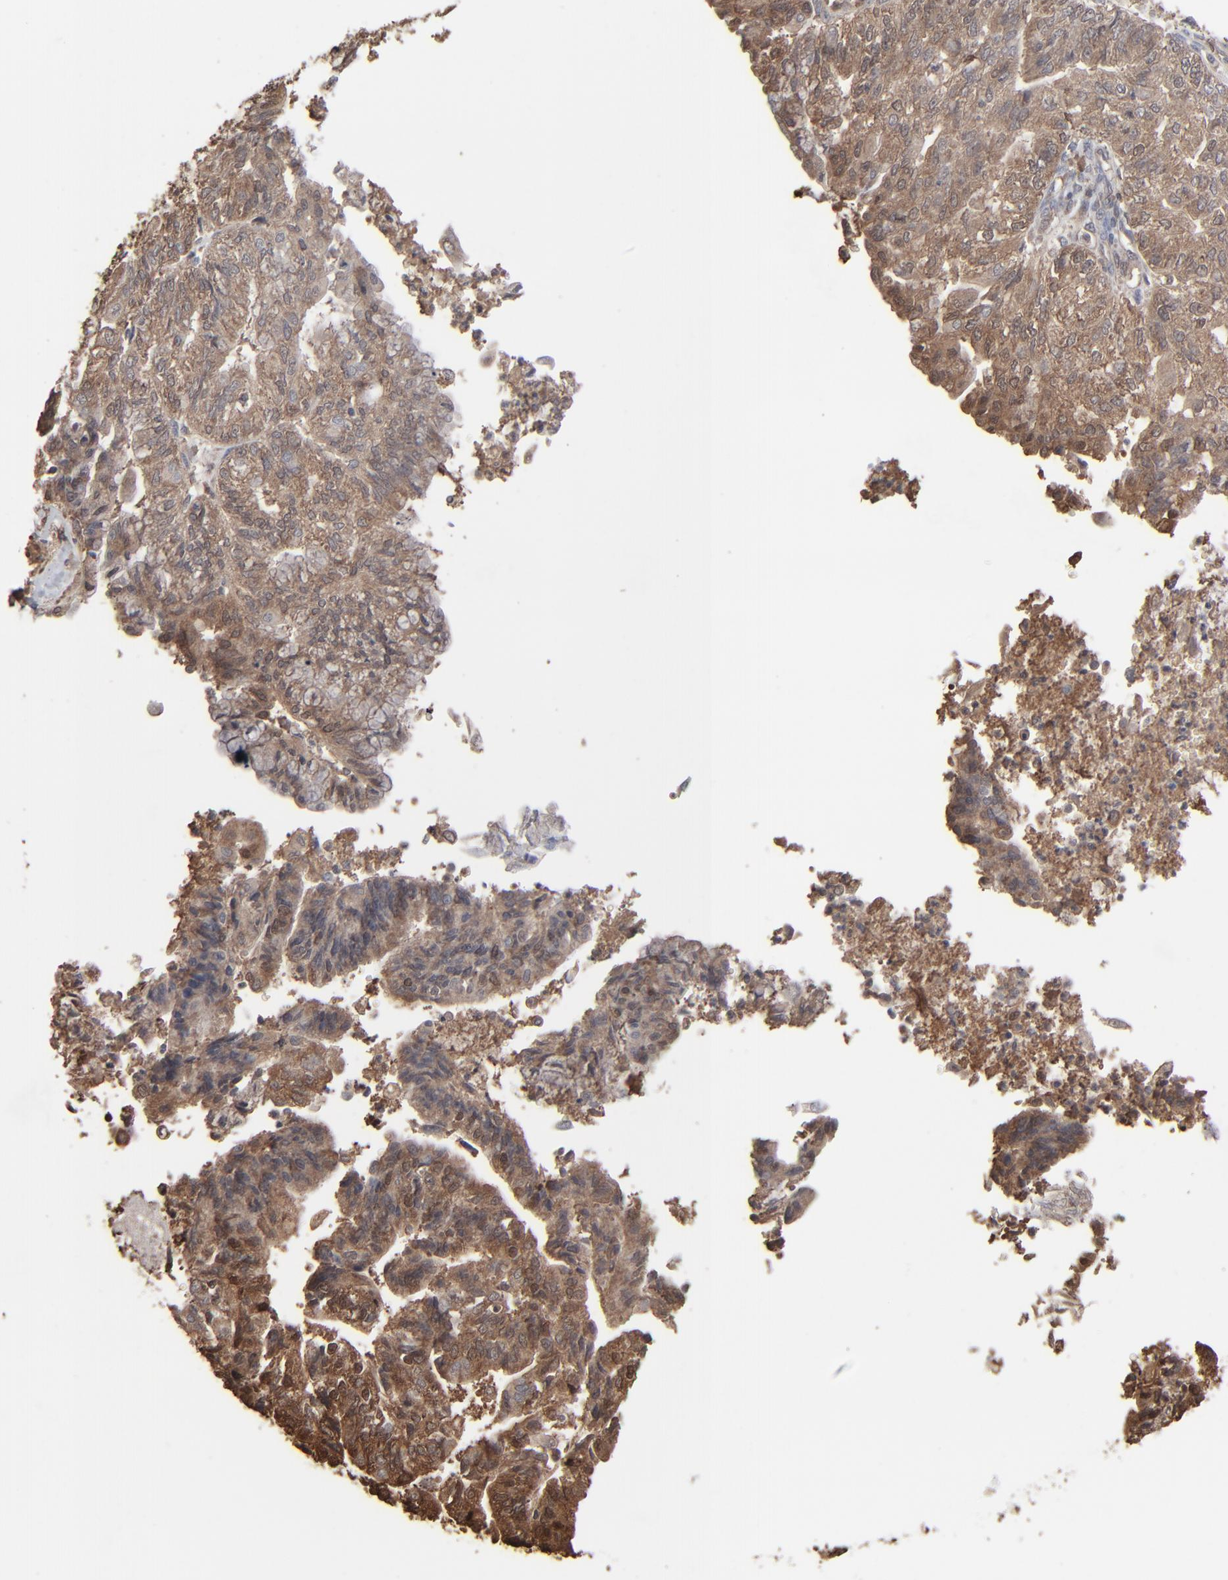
{"staining": {"intensity": "strong", "quantity": ">75%", "location": "cytoplasmic/membranous"}, "tissue": "endometrial cancer", "cell_type": "Tumor cells", "image_type": "cancer", "snomed": [{"axis": "morphology", "description": "Adenocarcinoma, NOS"}, {"axis": "topography", "description": "Endometrium"}], "caption": "Protein expression analysis of endometrial cancer shows strong cytoplasmic/membranous expression in about >75% of tumor cells. (DAB = brown stain, brightfield microscopy at high magnification).", "gene": "NME1-NME2", "patient": {"sex": "female", "age": 59}}